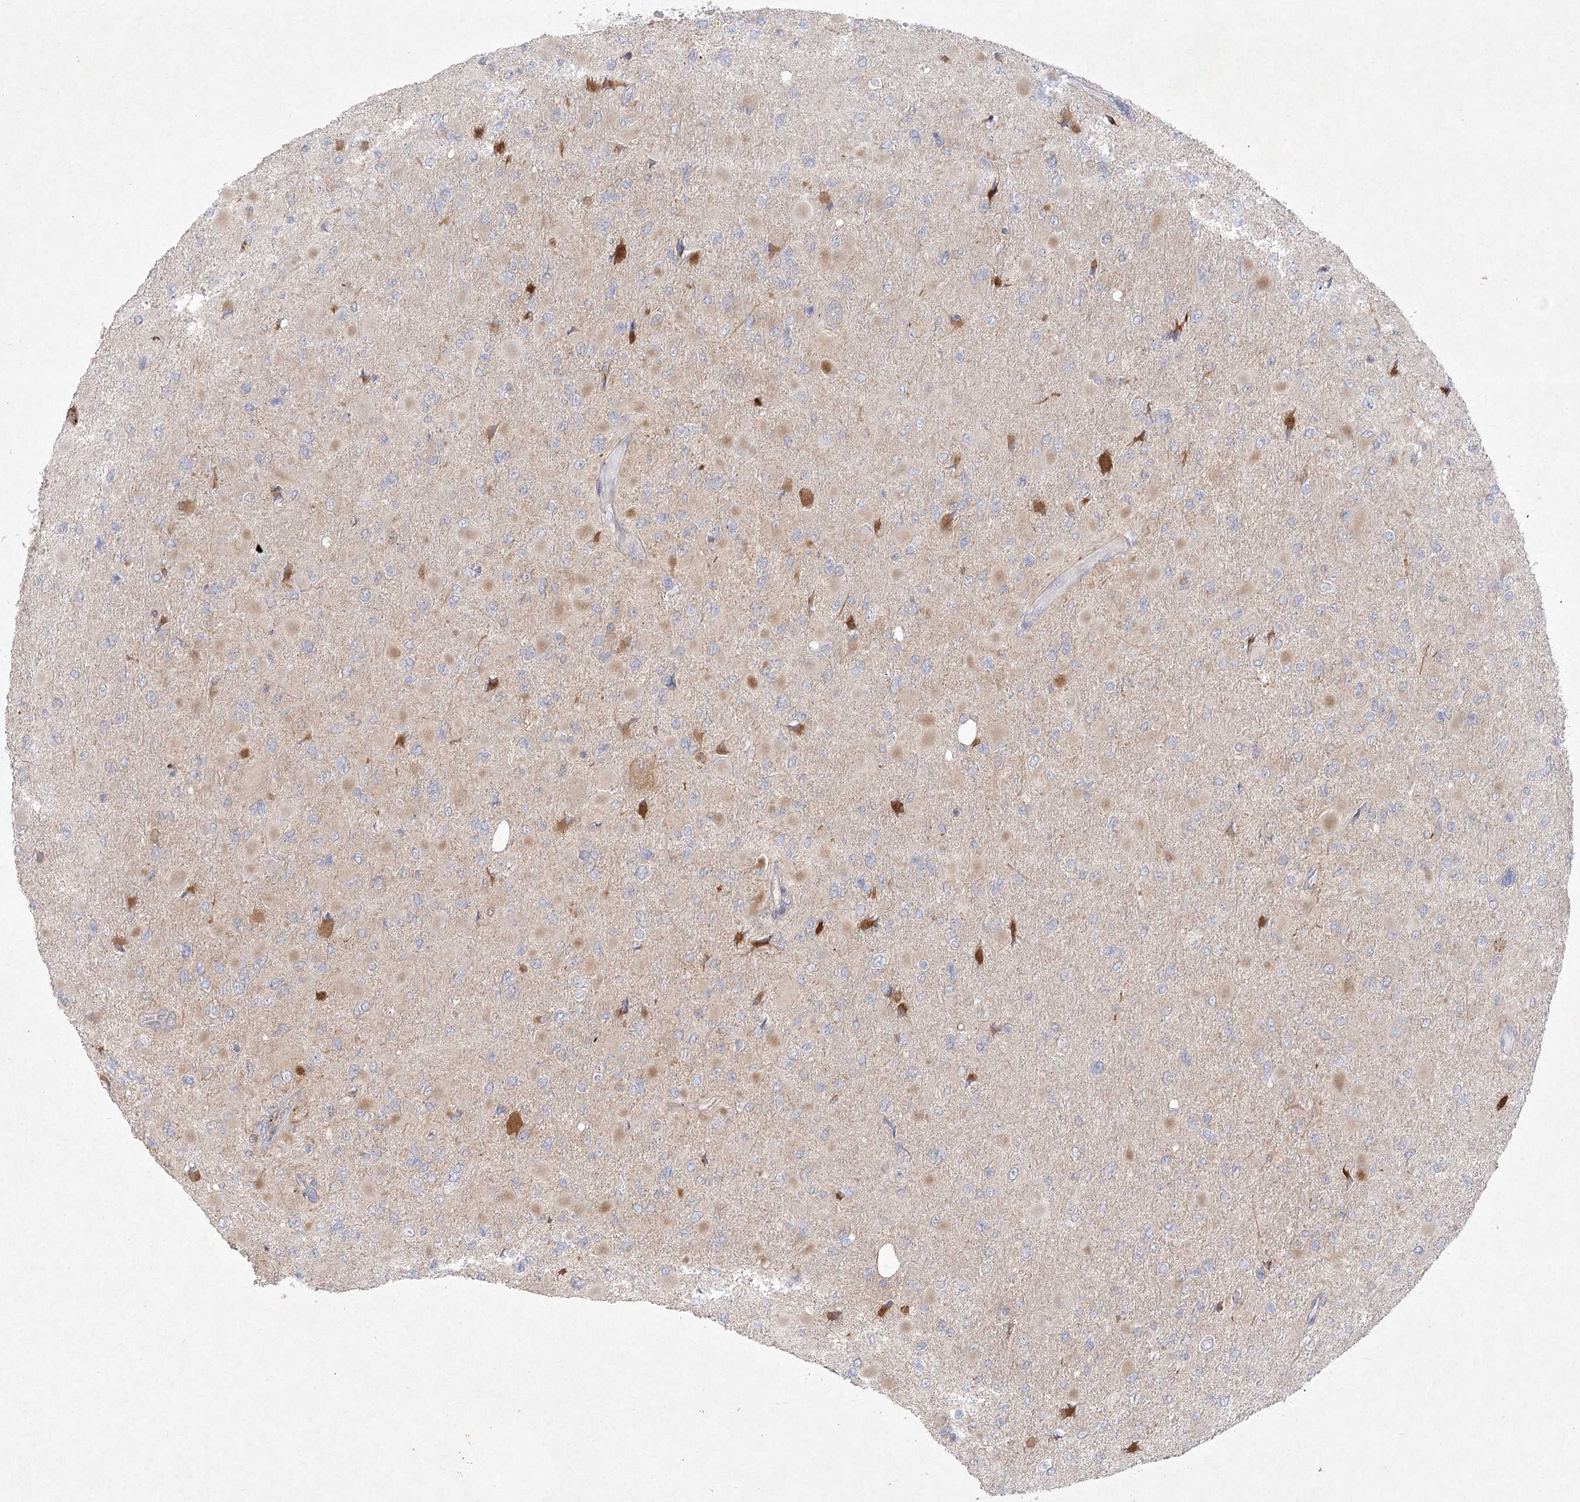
{"staining": {"intensity": "negative", "quantity": "none", "location": "none"}, "tissue": "glioma", "cell_type": "Tumor cells", "image_type": "cancer", "snomed": [{"axis": "morphology", "description": "Glioma, malignant, High grade"}, {"axis": "topography", "description": "Cerebral cortex"}], "caption": "There is no significant staining in tumor cells of malignant glioma (high-grade).", "gene": "FAM110C", "patient": {"sex": "female", "age": 36}}